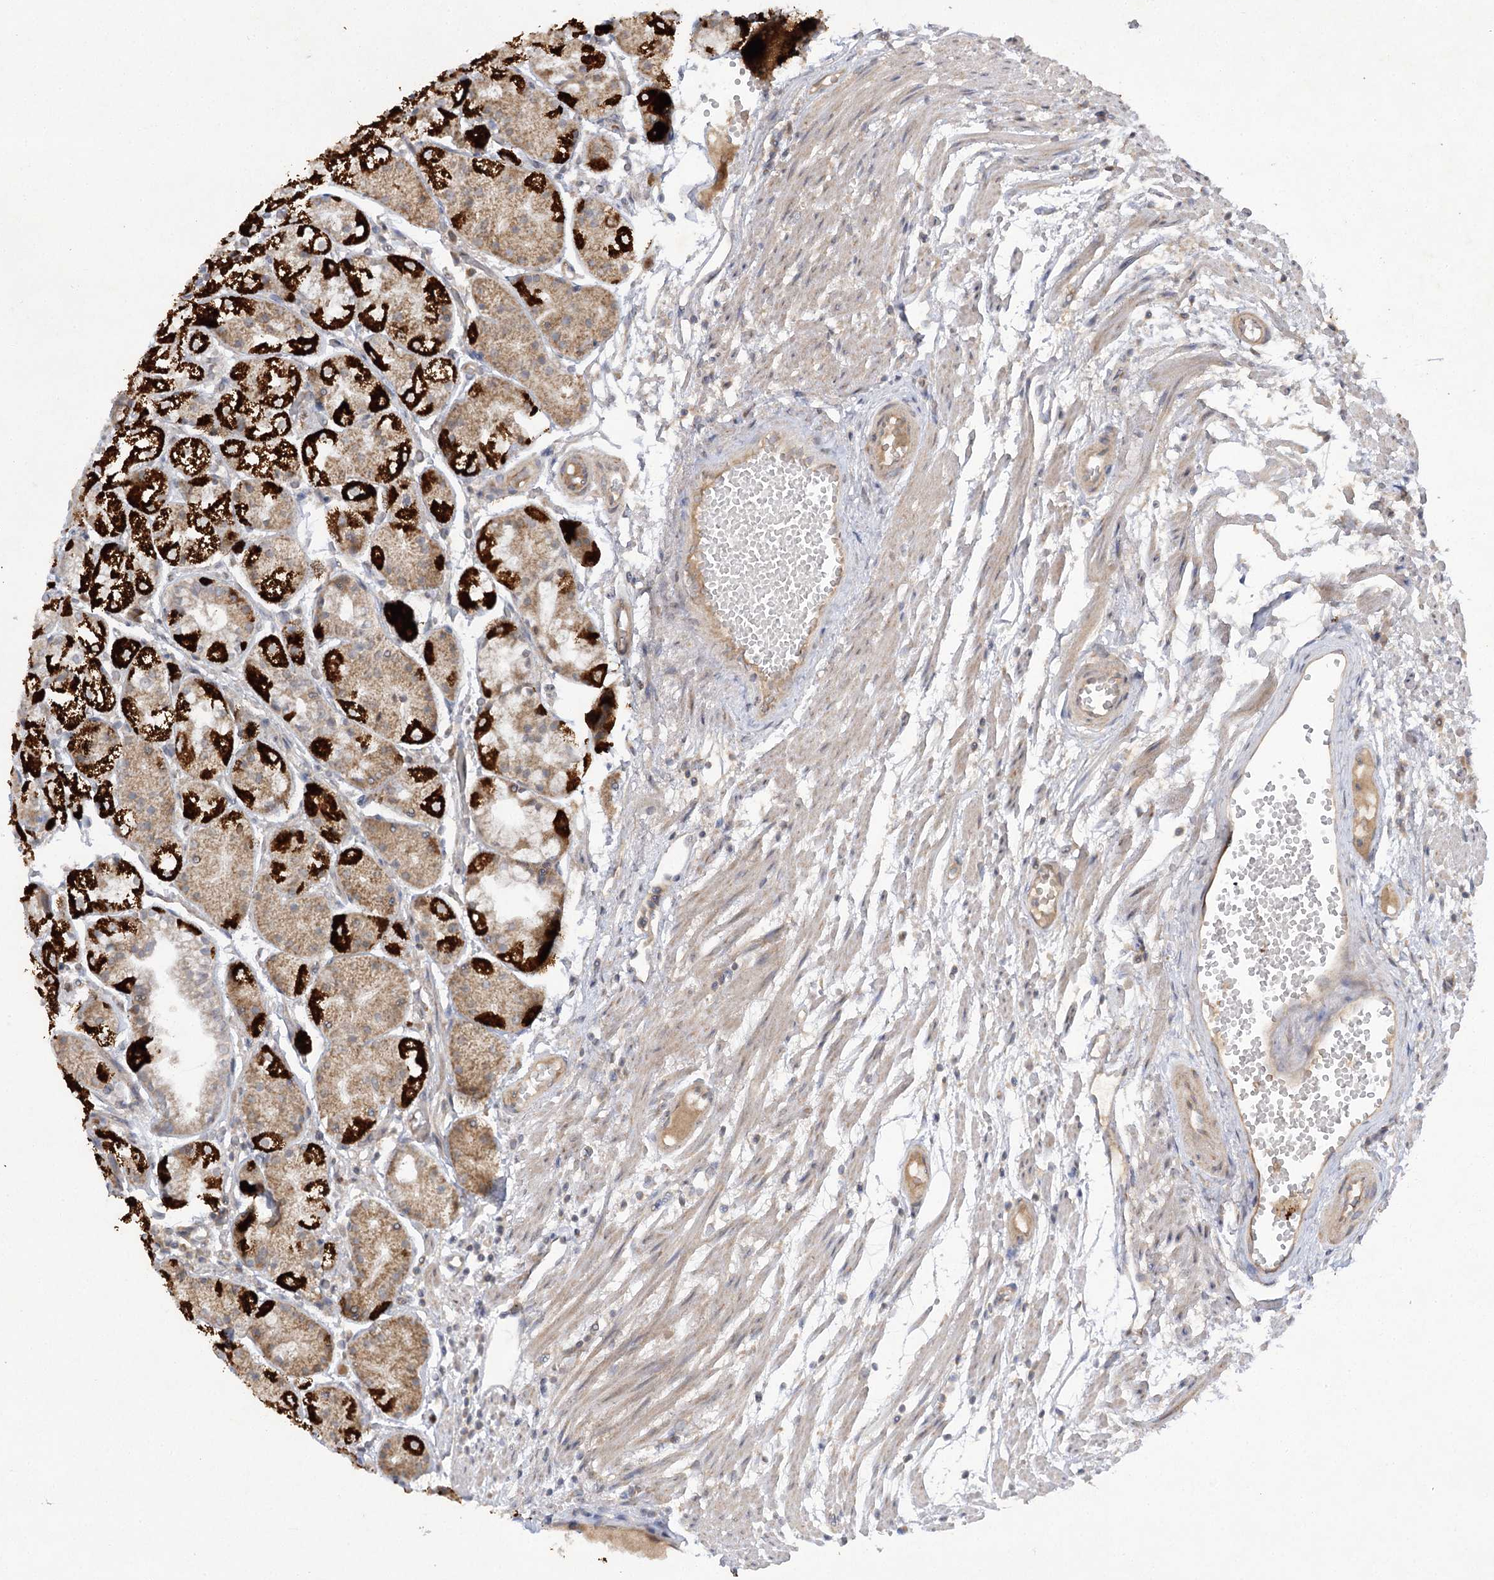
{"staining": {"intensity": "strong", "quantity": "25%-75%", "location": "cytoplasmic/membranous"}, "tissue": "stomach", "cell_type": "Glandular cells", "image_type": "normal", "snomed": [{"axis": "morphology", "description": "Normal tissue, NOS"}, {"axis": "topography", "description": "Stomach, upper"}], "caption": "Glandular cells demonstrate strong cytoplasmic/membranous positivity in approximately 25%-75% of cells in normal stomach.", "gene": "TRAF3IP1", "patient": {"sex": "male", "age": 72}}